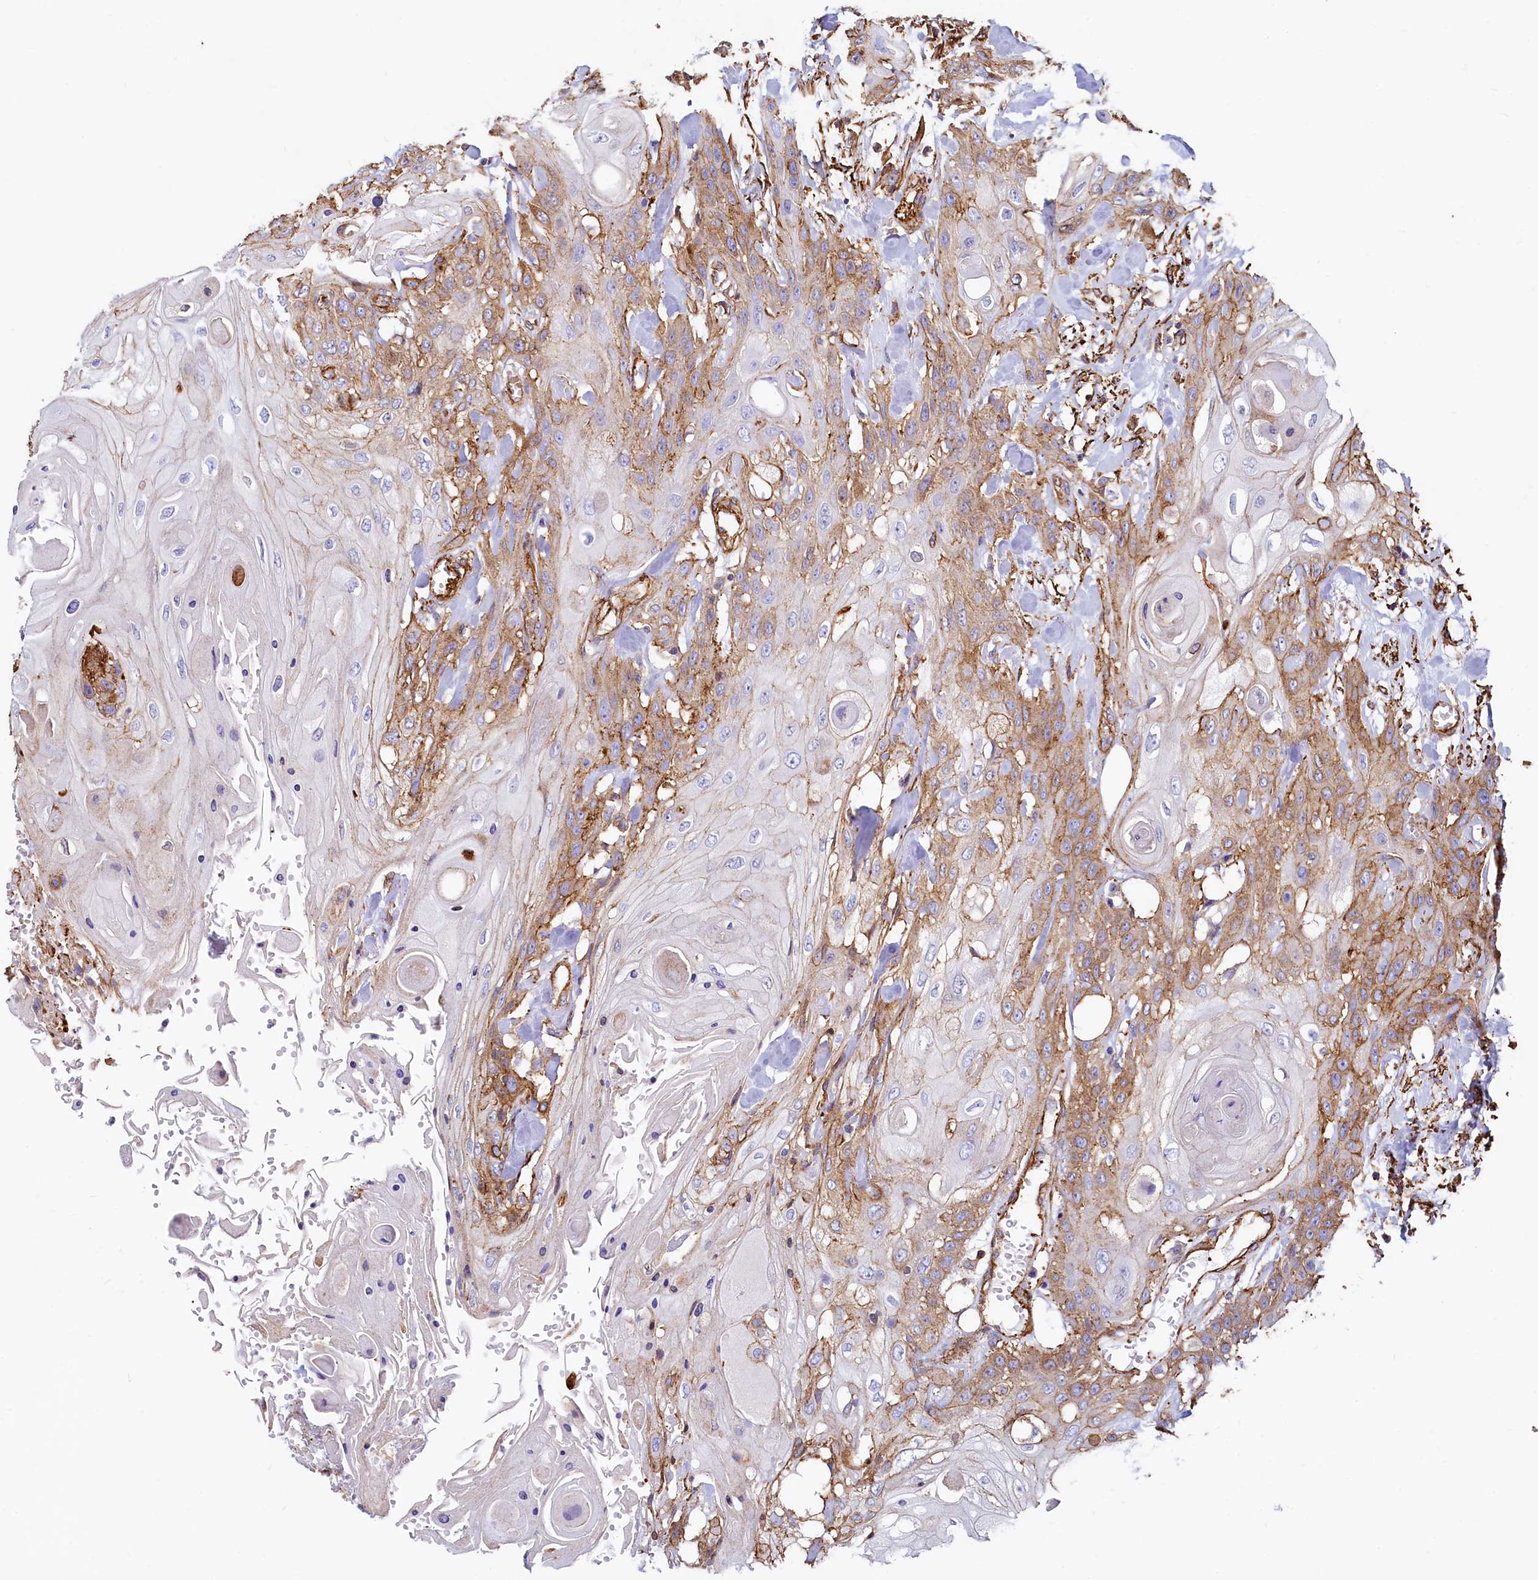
{"staining": {"intensity": "moderate", "quantity": "25%-75%", "location": "cytoplasmic/membranous"}, "tissue": "head and neck cancer", "cell_type": "Tumor cells", "image_type": "cancer", "snomed": [{"axis": "morphology", "description": "Squamous cell carcinoma, NOS"}, {"axis": "topography", "description": "Head-Neck"}], "caption": "The image exhibits a brown stain indicating the presence of a protein in the cytoplasmic/membranous of tumor cells in head and neck cancer.", "gene": "THBS1", "patient": {"sex": "female", "age": 43}}